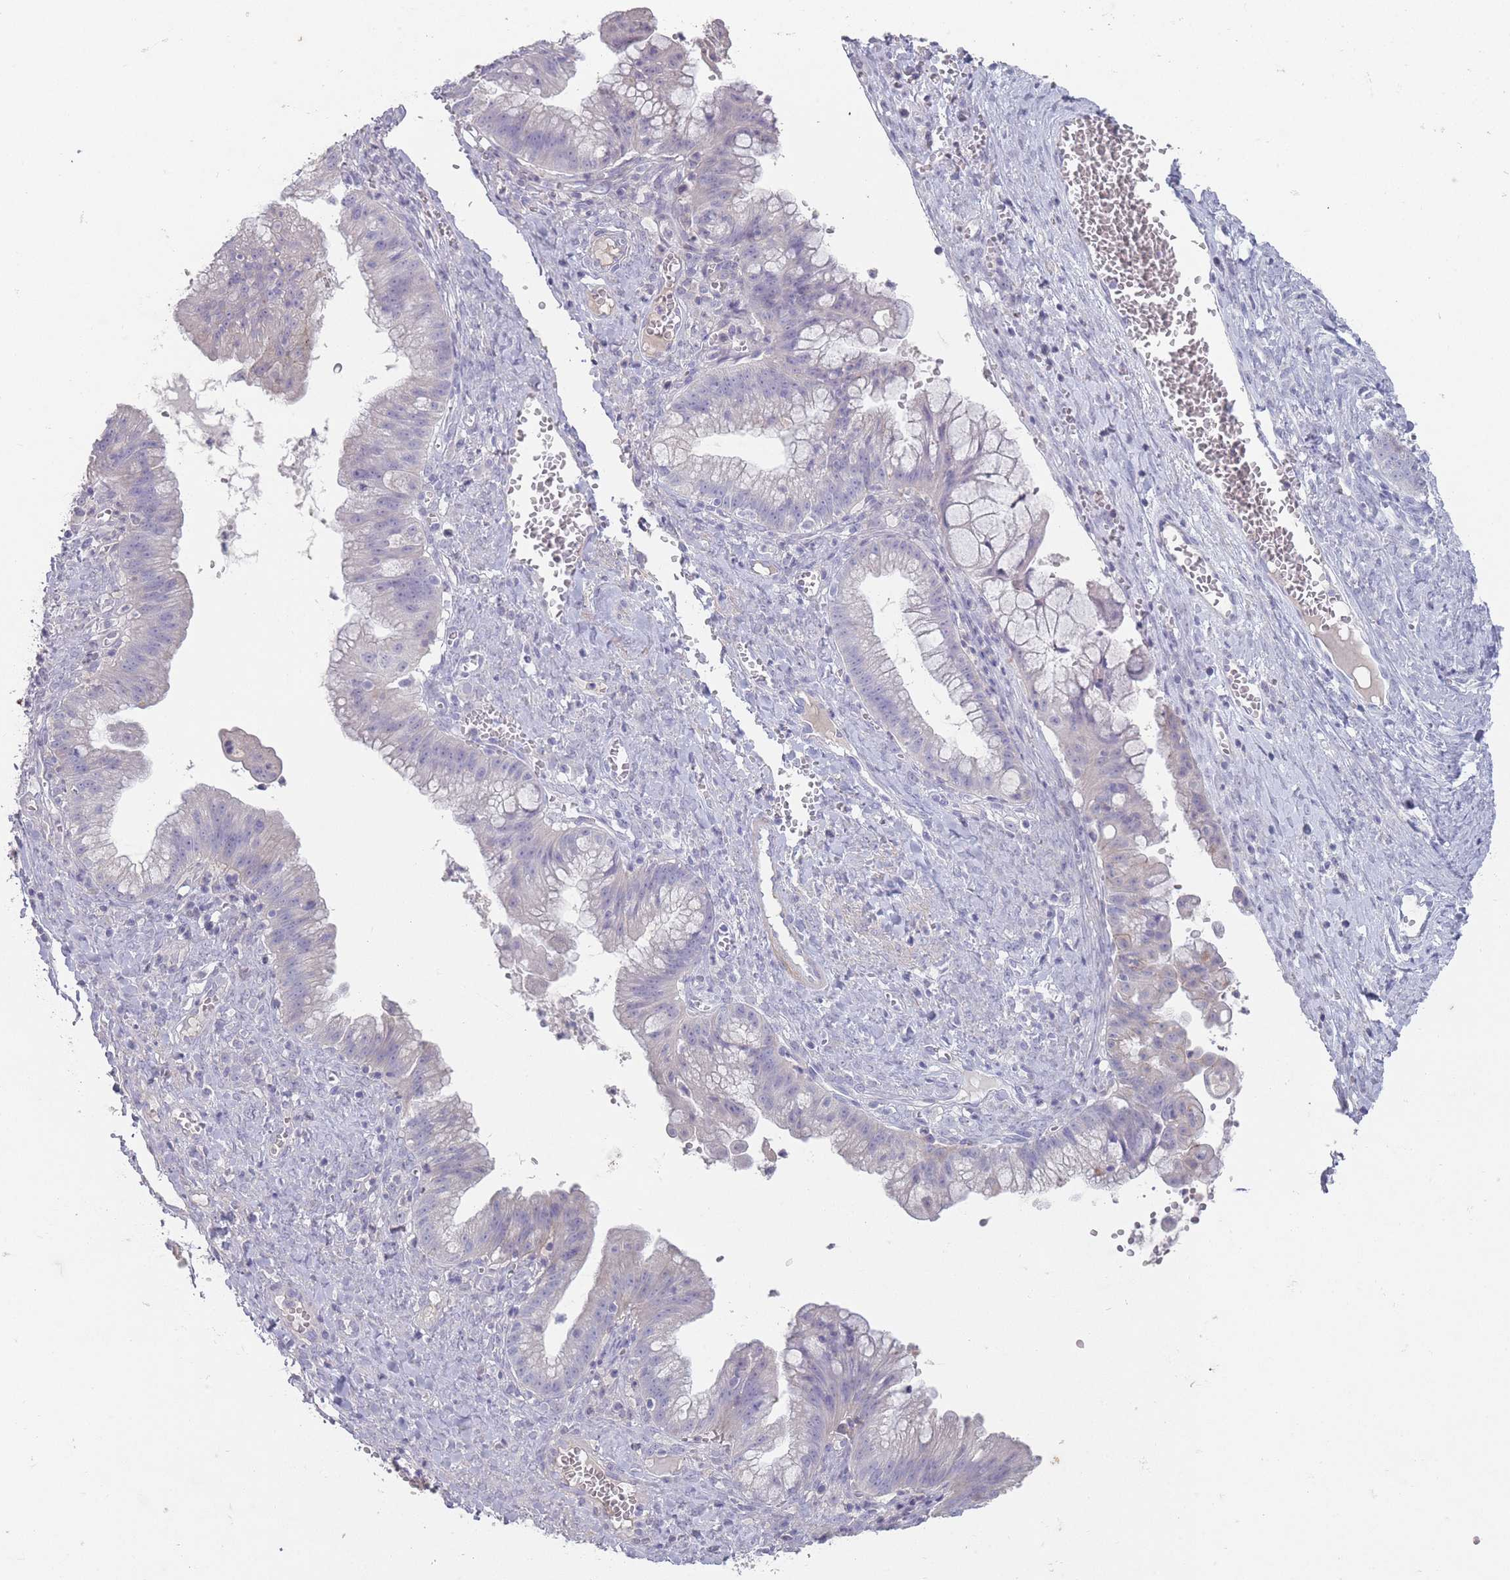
{"staining": {"intensity": "negative", "quantity": "none", "location": "none"}, "tissue": "ovarian cancer", "cell_type": "Tumor cells", "image_type": "cancer", "snomed": [{"axis": "morphology", "description": "Cystadenocarcinoma, mucinous, NOS"}, {"axis": "topography", "description": "Ovary"}], "caption": "IHC of ovarian cancer (mucinous cystadenocarcinoma) exhibits no positivity in tumor cells.", "gene": "RHBG", "patient": {"sex": "female", "age": 70}}